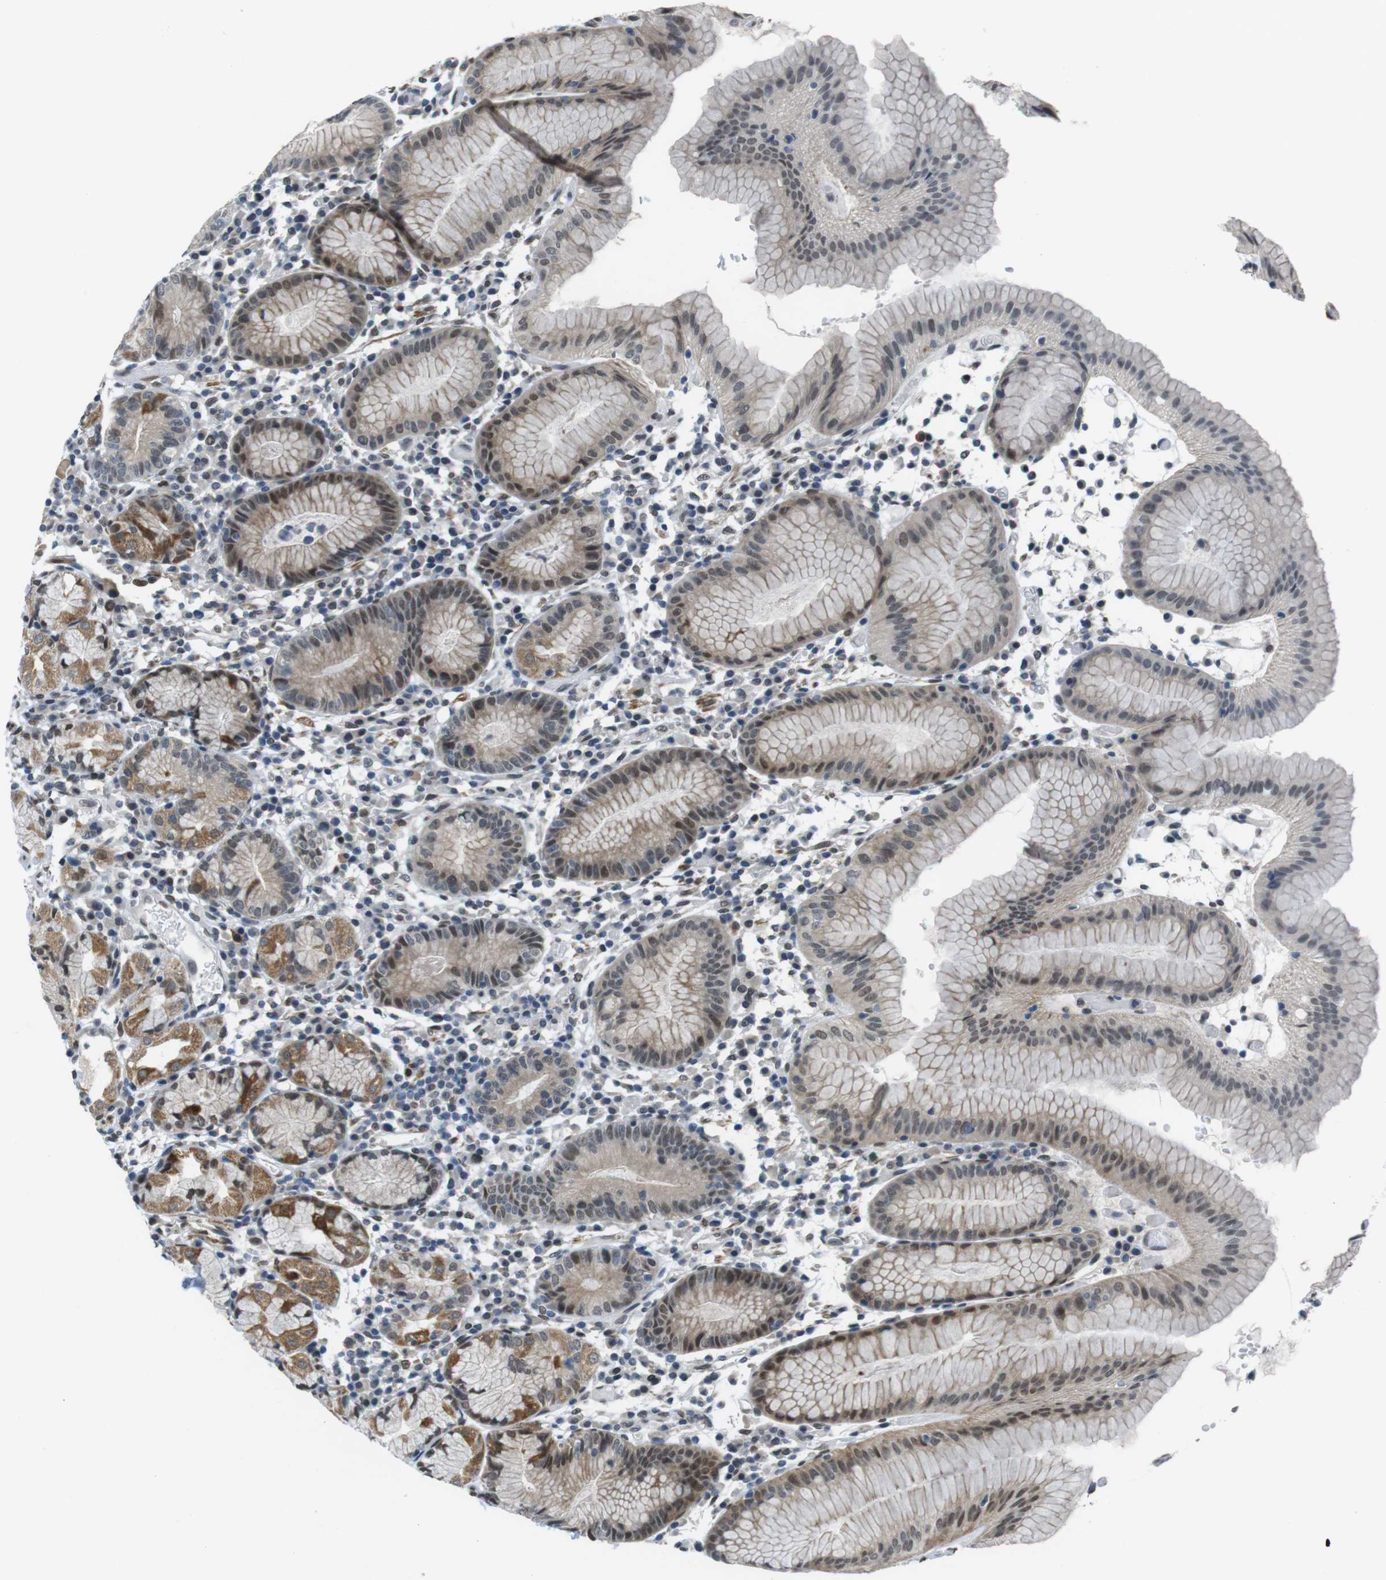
{"staining": {"intensity": "moderate", "quantity": "25%-75%", "location": "cytoplasmic/membranous,nuclear"}, "tissue": "stomach", "cell_type": "Glandular cells", "image_type": "normal", "snomed": [{"axis": "morphology", "description": "Normal tissue, NOS"}, {"axis": "topography", "description": "Stomach"}, {"axis": "topography", "description": "Stomach, lower"}], "caption": "Immunohistochemical staining of benign stomach displays medium levels of moderate cytoplasmic/membranous,nuclear staining in about 25%-75% of glandular cells.", "gene": "USP7", "patient": {"sex": "female", "age": 75}}